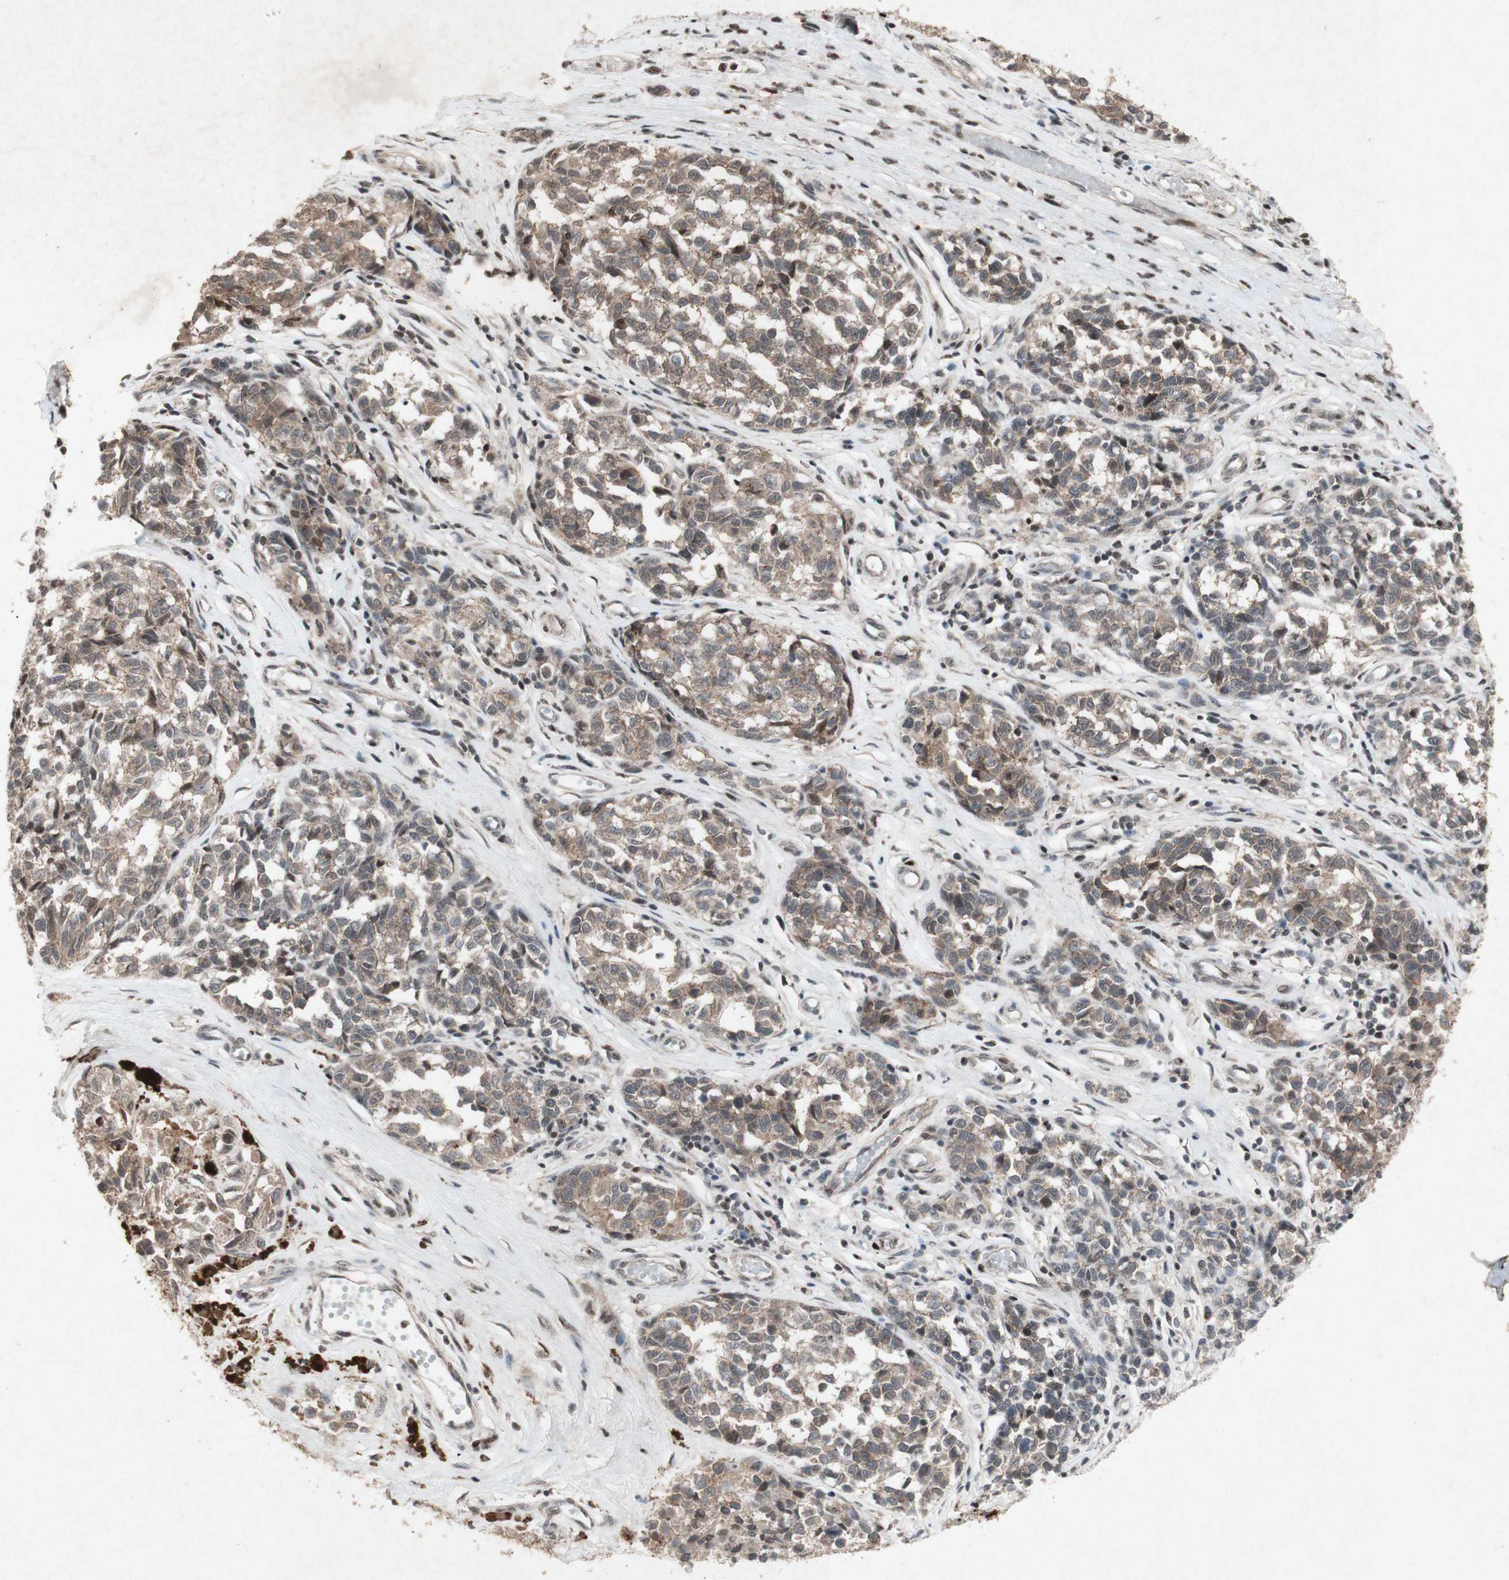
{"staining": {"intensity": "weak", "quantity": ">75%", "location": "cytoplasmic/membranous"}, "tissue": "melanoma", "cell_type": "Tumor cells", "image_type": "cancer", "snomed": [{"axis": "morphology", "description": "Malignant melanoma, NOS"}, {"axis": "topography", "description": "Skin"}], "caption": "Immunohistochemistry photomicrograph of malignant melanoma stained for a protein (brown), which displays low levels of weak cytoplasmic/membranous expression in approximately >75% of tumor cells.", "gene": "PLXNA1", "patient": {"sex": "female", "age": 64}}